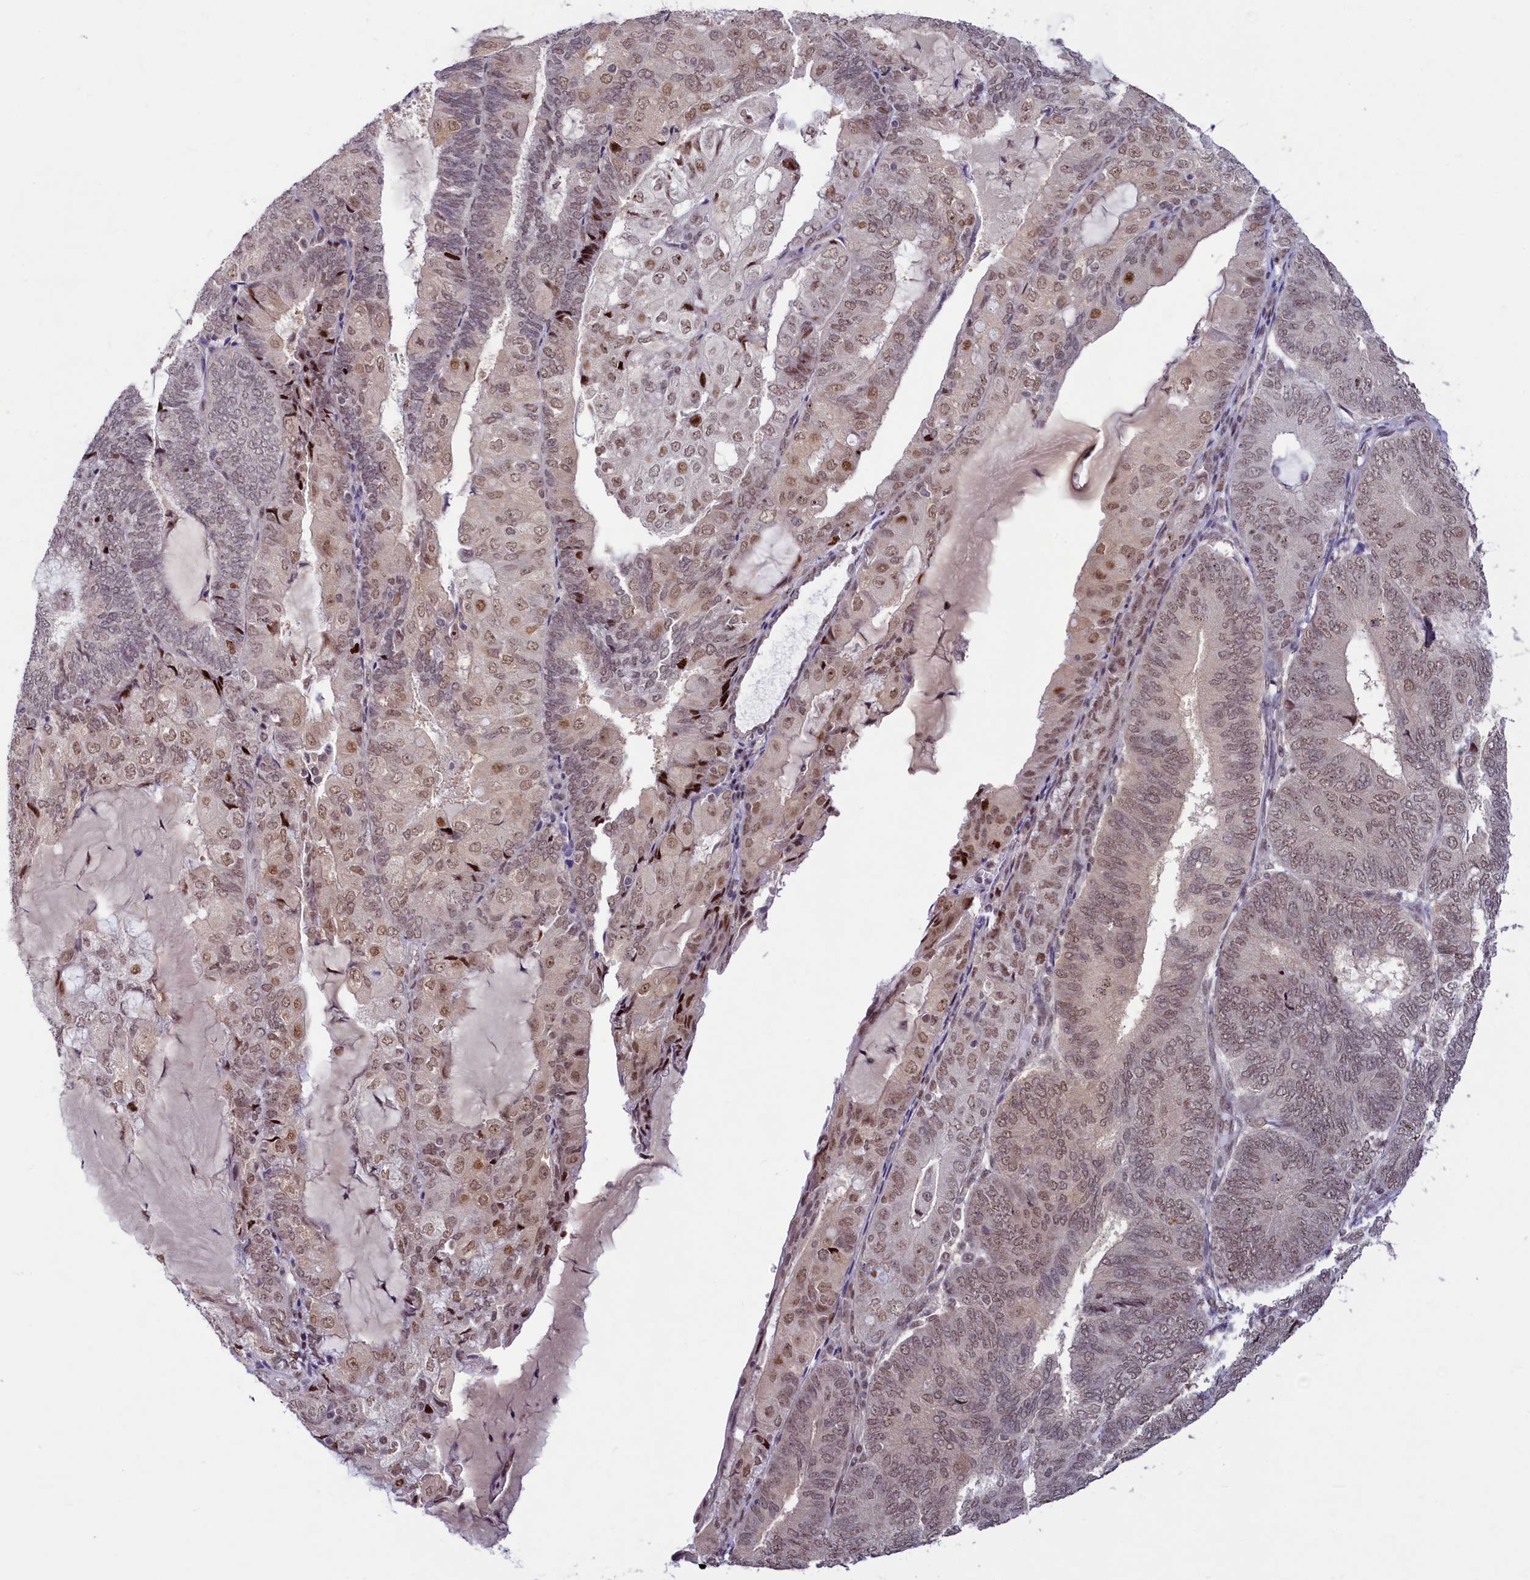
{"staining": {"intensity": "moderate", "quantity": "25%-75%", "location": "nuclear"}, "tissue": "endometrial cancer", "cell_type": "Tumor cells", "image_type": "cancer", "snomed": [{"axis": "morphology", "description": "Adenocarcinoma, NOS"}, {"axis": "topography", "description": "Endometrium"}], "caption": "Immunohistochemical staining of adenocarcinoma (endometrial) exhibits medium levels of moderate nuclear protein positivity in approximately 25%-75% of tumor cells. (Stains: DAB (3,3'-diaminobenzidine) in brown, nuclei in blue, Microscopy: brightfield microscopy at high magnification).", "gene": "ANKS3", "patient": {"sex": "female", "age": 81}}